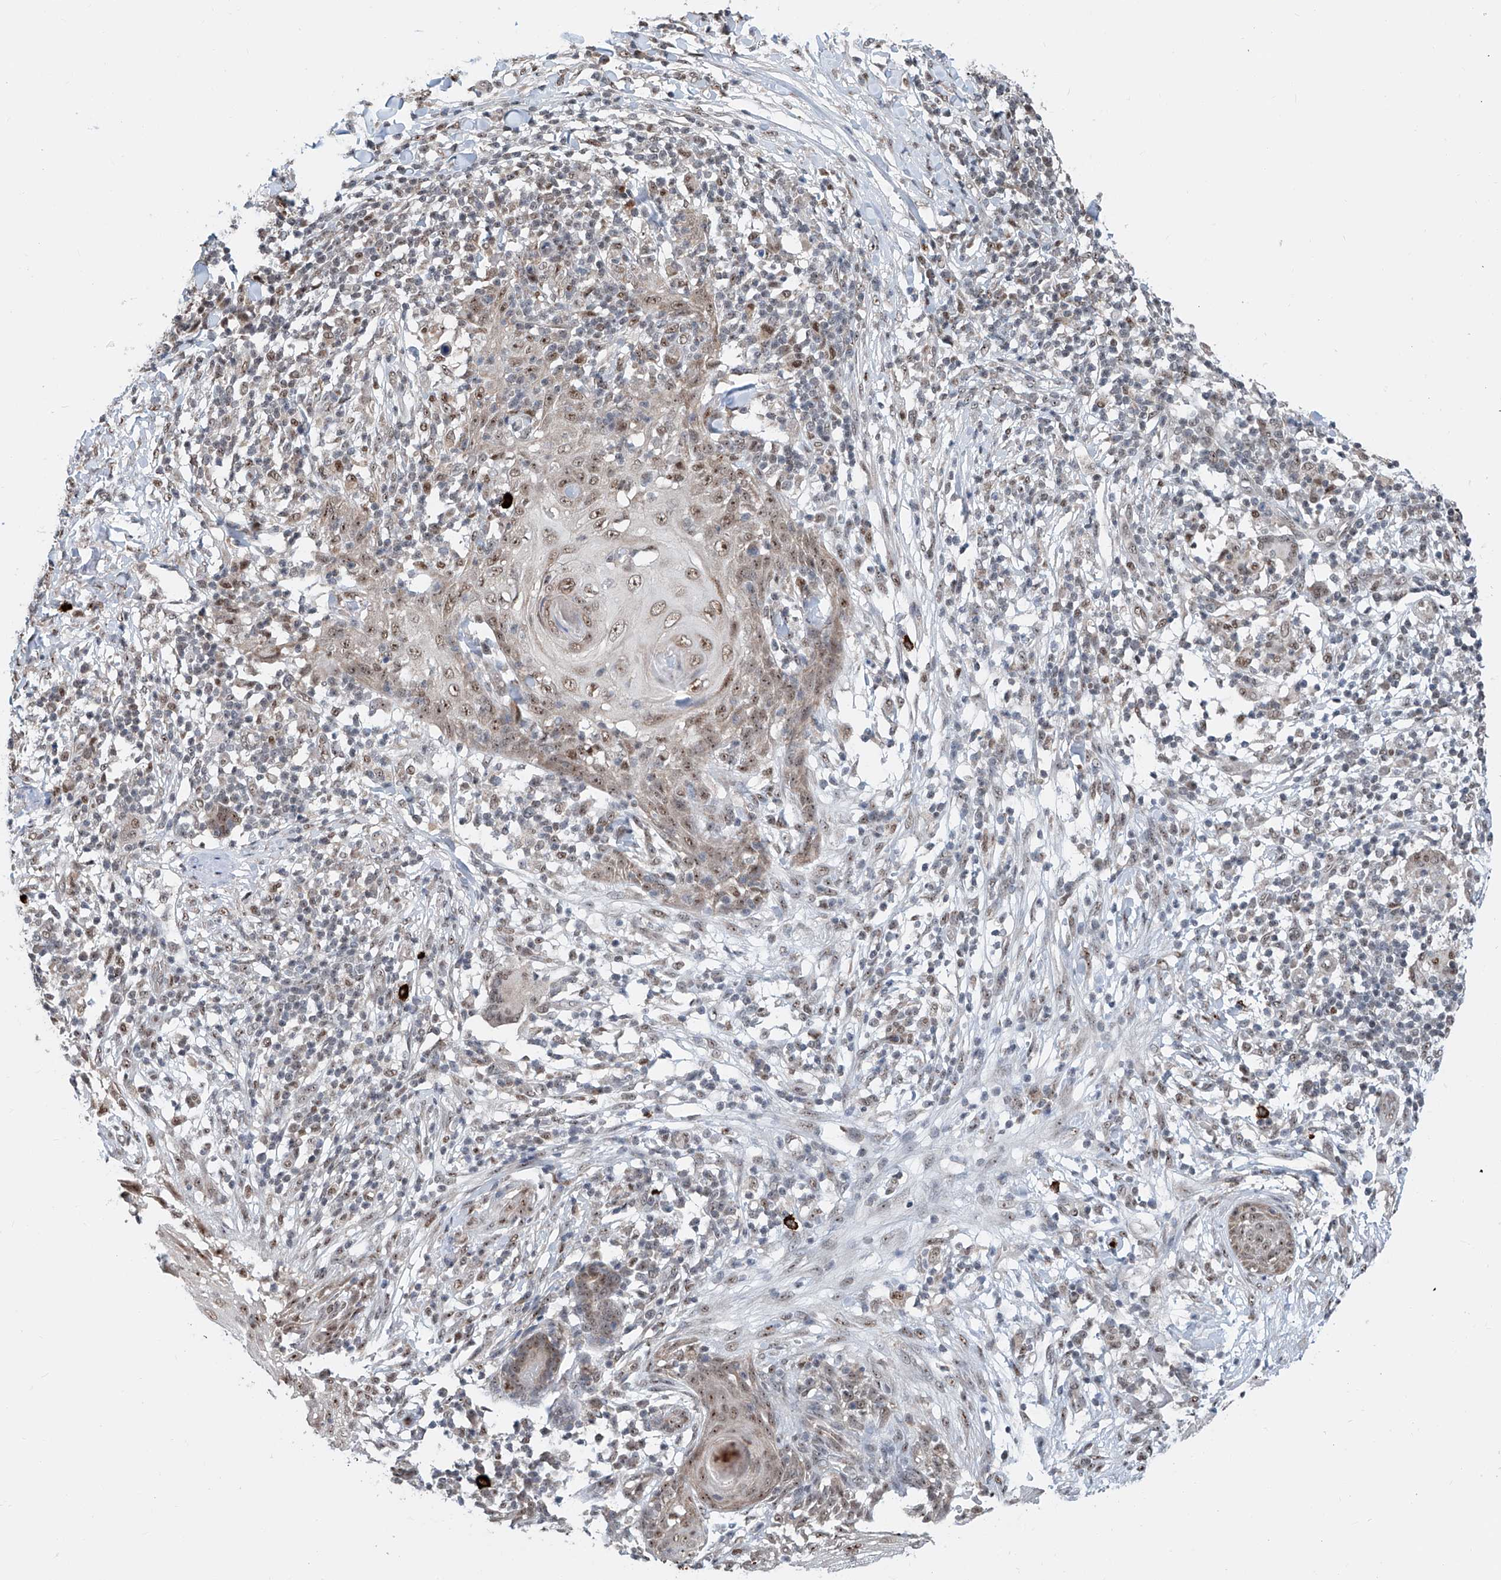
{"staining": {"intensity": "moderate", "quantity": ">75%", "location": "nuclear"}, "tissue": "skin cancer", "cell_type": "Tumor cells", "image_type": "cancer", "snomed": [{"axis": "morphology", "description": "Squamous cell carcinoma, NOS"}, {"axis": "topography", "description": "Skin"}], "caption": "A micrograph of human skin squamous cell carcinoma stained for a protein displays moderate nuclear brown staining in tumor cells. Ihc stains the protein in brown and the nuclei are stained blue.", "gene": "SDE2", "patient": {"sex": "female", "age": 88}}